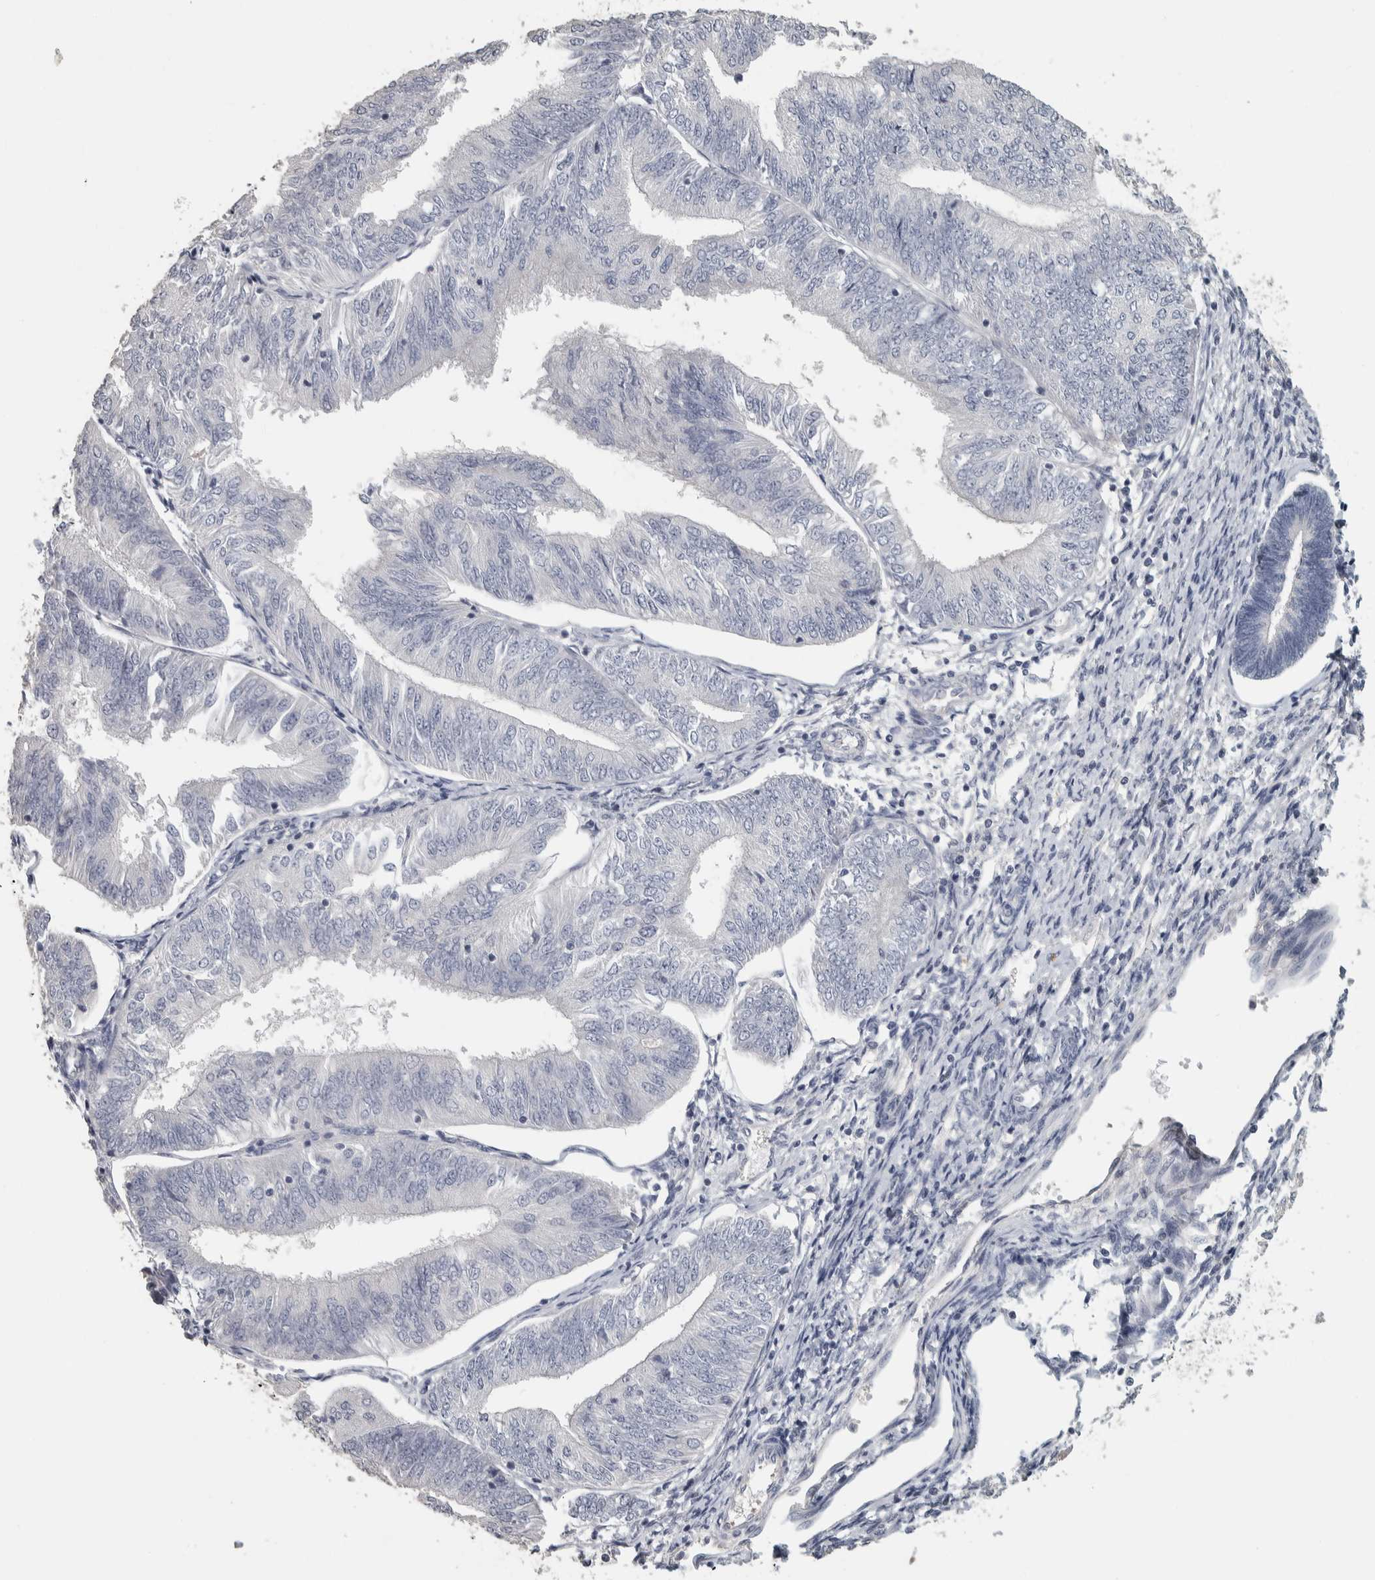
{"staining": {"intensity": "negative", "quantity": "none", "location": "none"}, "tissue": "endometrial cancer", "cell_type": "Tumor cells", "image_type": "cancer", "snomed": [{"axis": "morphology", "description": "Adenocarcinoma, NOS"}, {"axis": "topography", "description": "Endometrium"}], "caption": "Tumor cells show no significant expression in endometrial adenocarcinoma.", "gene": "DCAF10", "patient": {"sex": "female", "age": 58}}